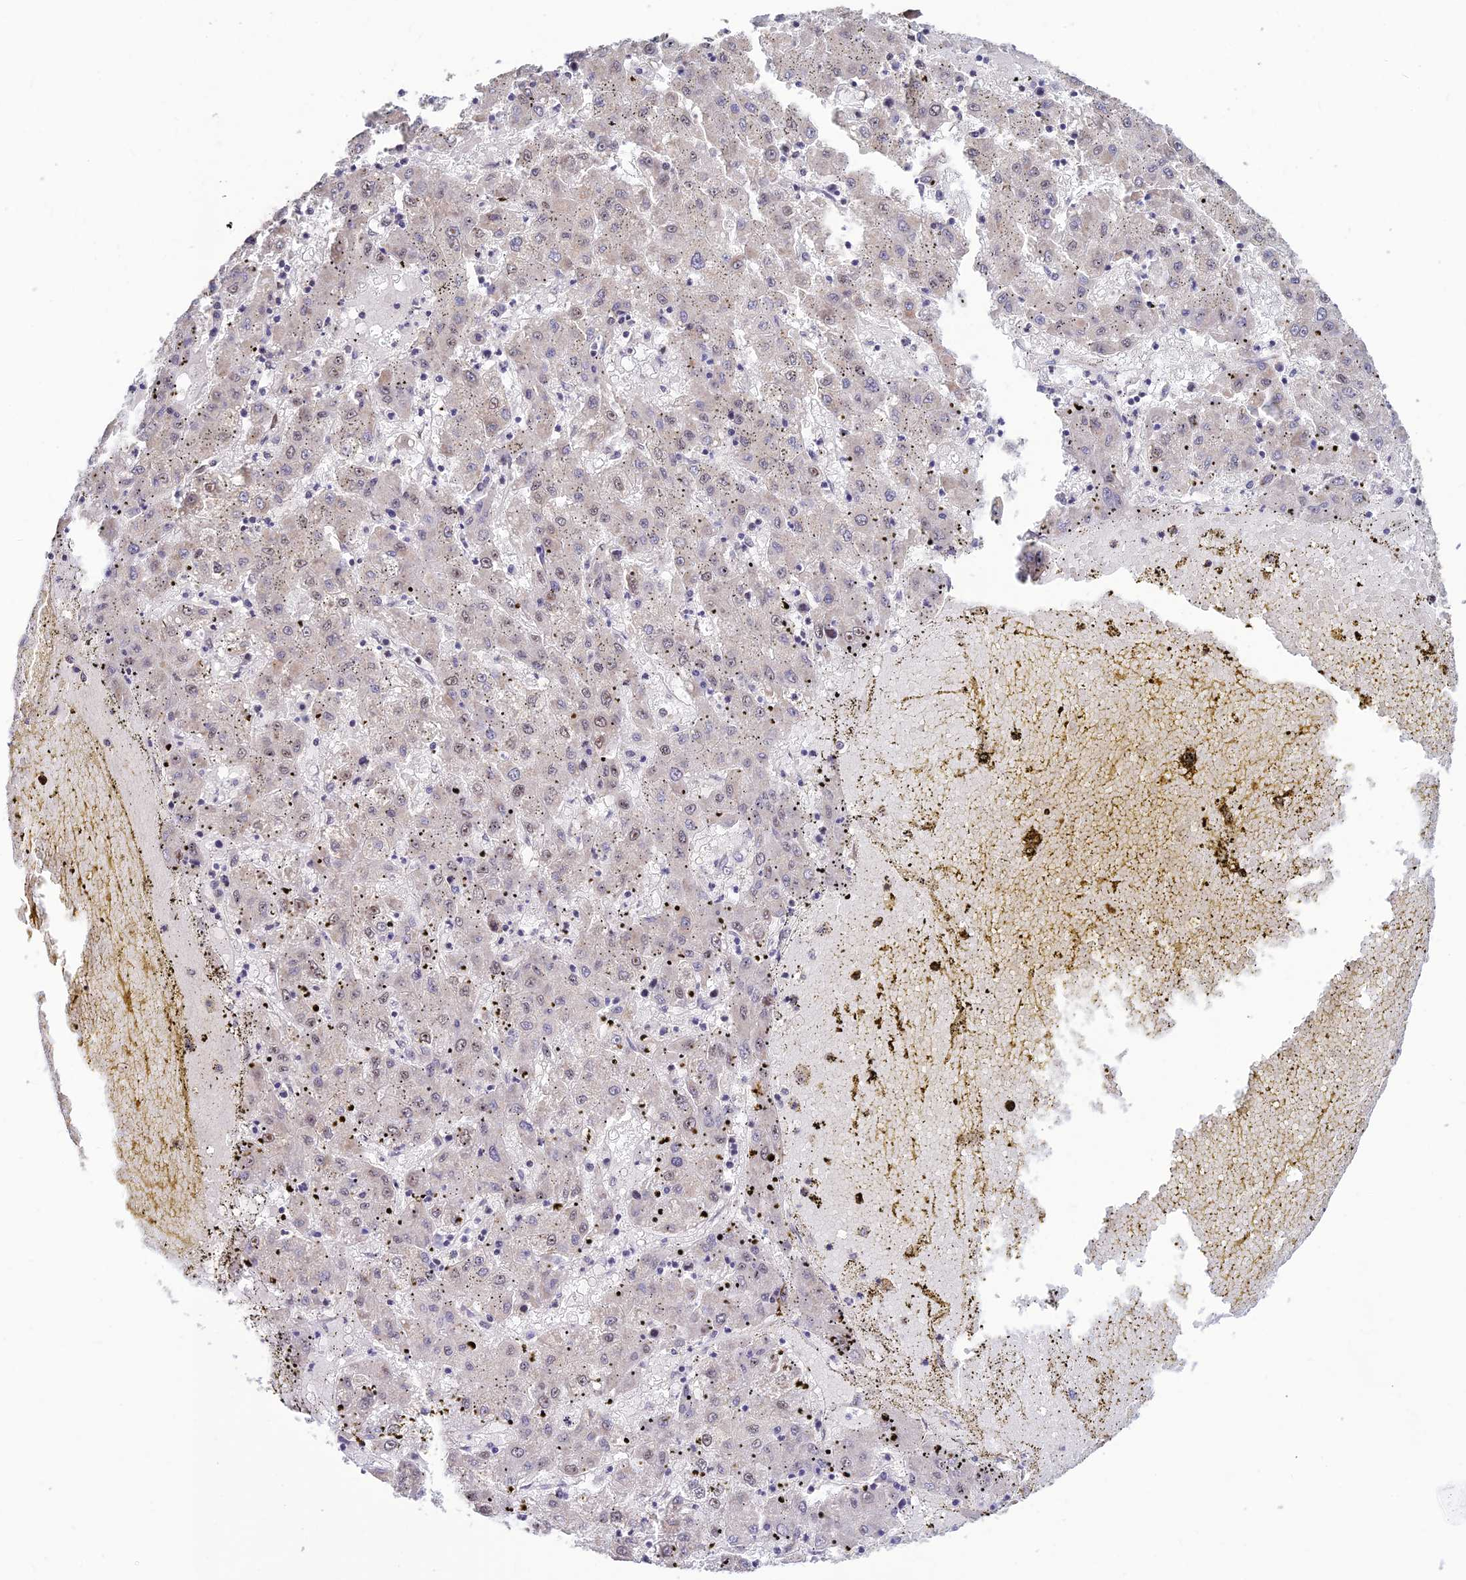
{"staining": {"intensity": "negative", "quantity": "none", "location": "none"}, "tissue": "liver cancer", "cell_type": "Tumor cells", "image_type": "cancer", "snomed": [{"axis": "morphology", "description": "Carcinoma, Hepatocellular, NOS"}, {"axis": "topography", "description": "Liver"}], "caption": "Protein analysis of liver hepatocellular carcinoma displays no significant staining in tumor cells.", "gene": "POLR1G", "patient": {"sex": "male", "age": 72}}